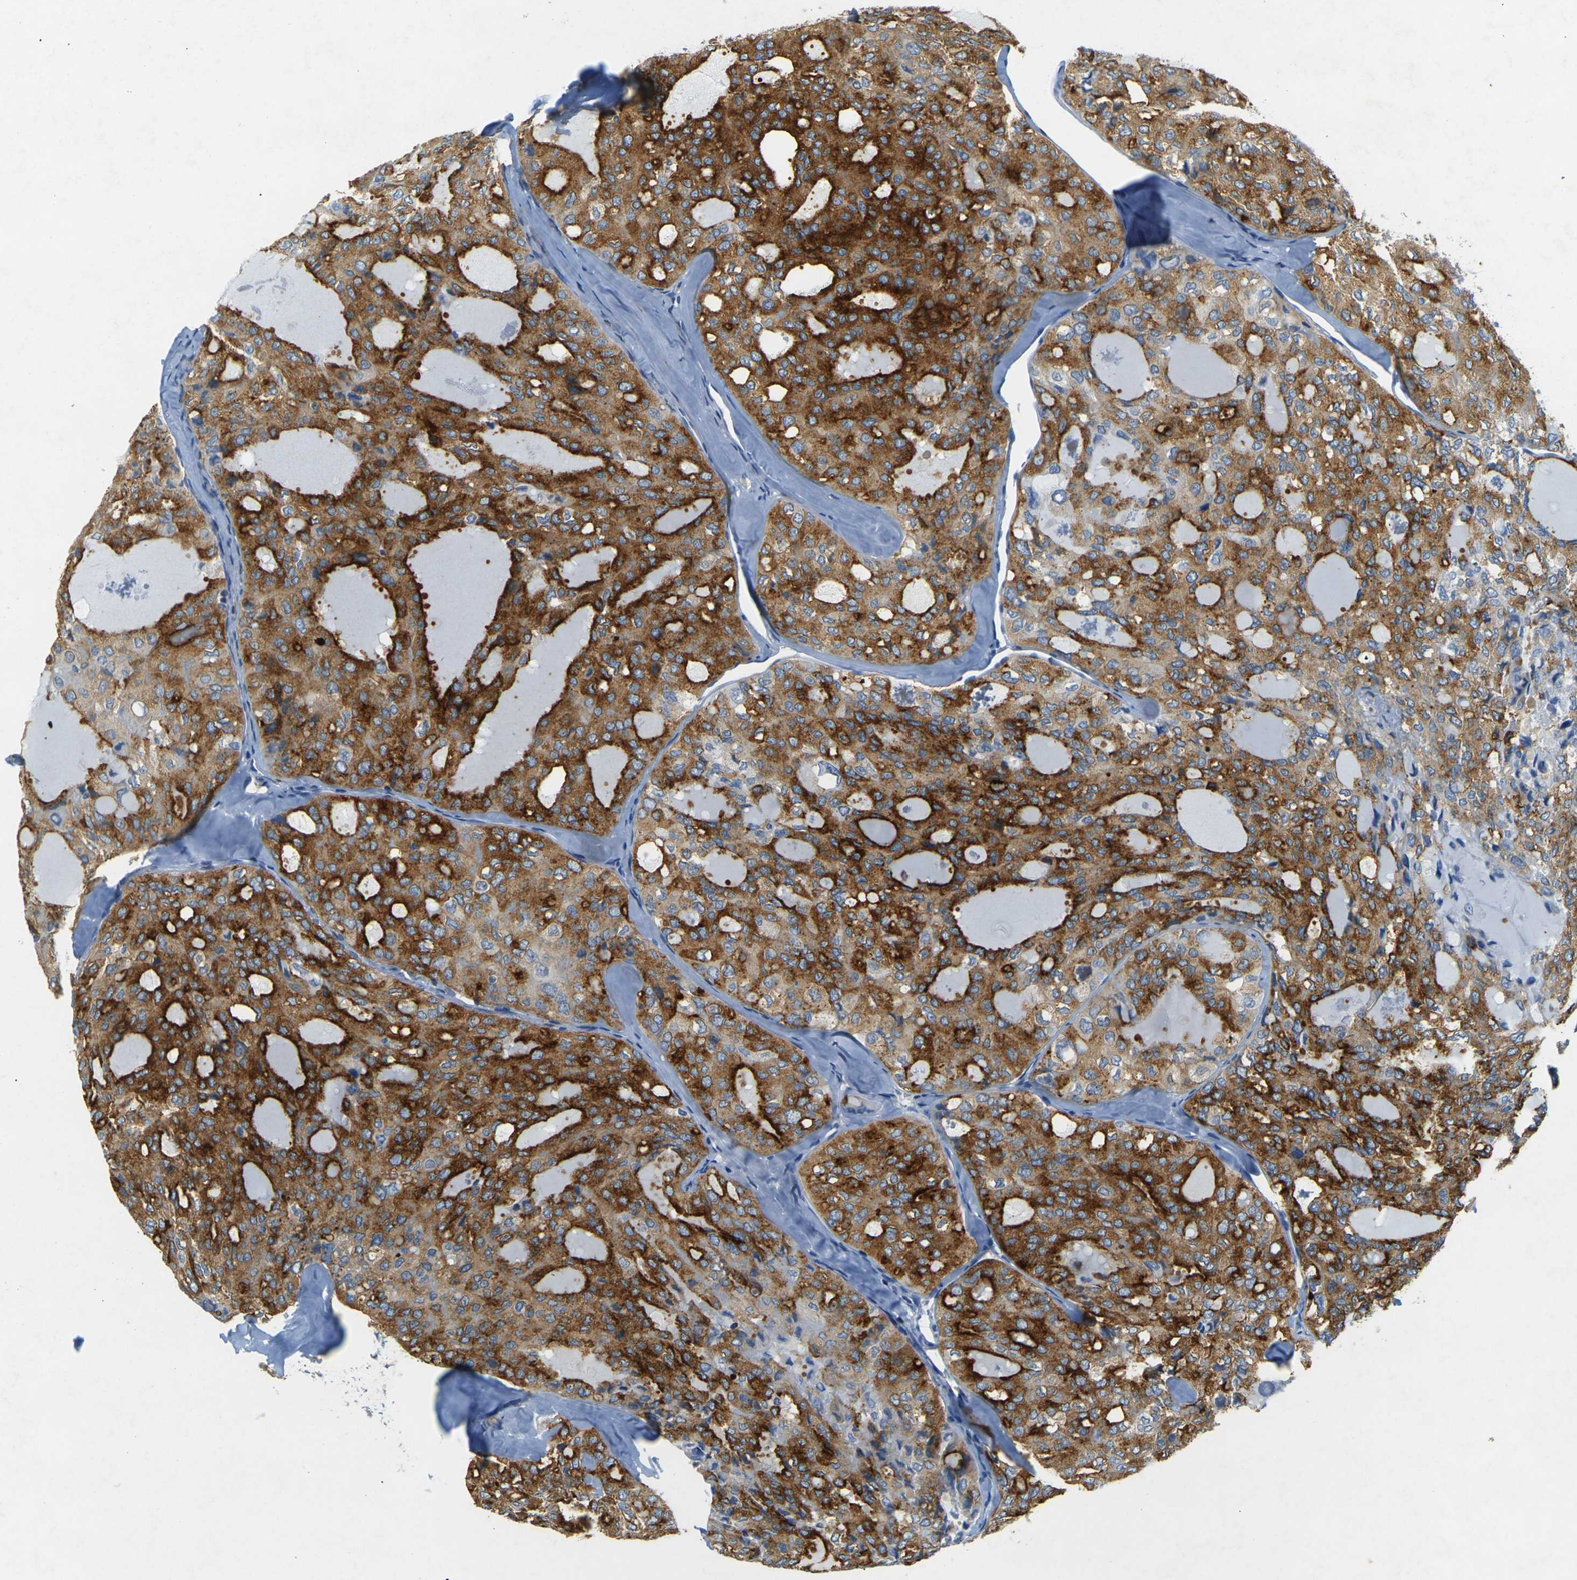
{"staining": {"intensity": "strong", "quantity": ">75%", "location": "cytoplasmic/membranous"}, "tissue": "thyroid cancer", "cell_type": "Tumor cells", "image_type": "cancer", "snomed": [{"axis": "morphology", "description": "Follicular adenoma carcinoma, NOS"}, {"axis": "topography", "description": "Thyroid gland"}], "caption": "Protein staining of thyroid cancer (follicular adenoma carcinoma) tissue reveals strong cytoplasmic/membranous positivity in about >75% of tumor cells.", "gene": "SORT1", "patient": {"sex": "male", "age": 75}}